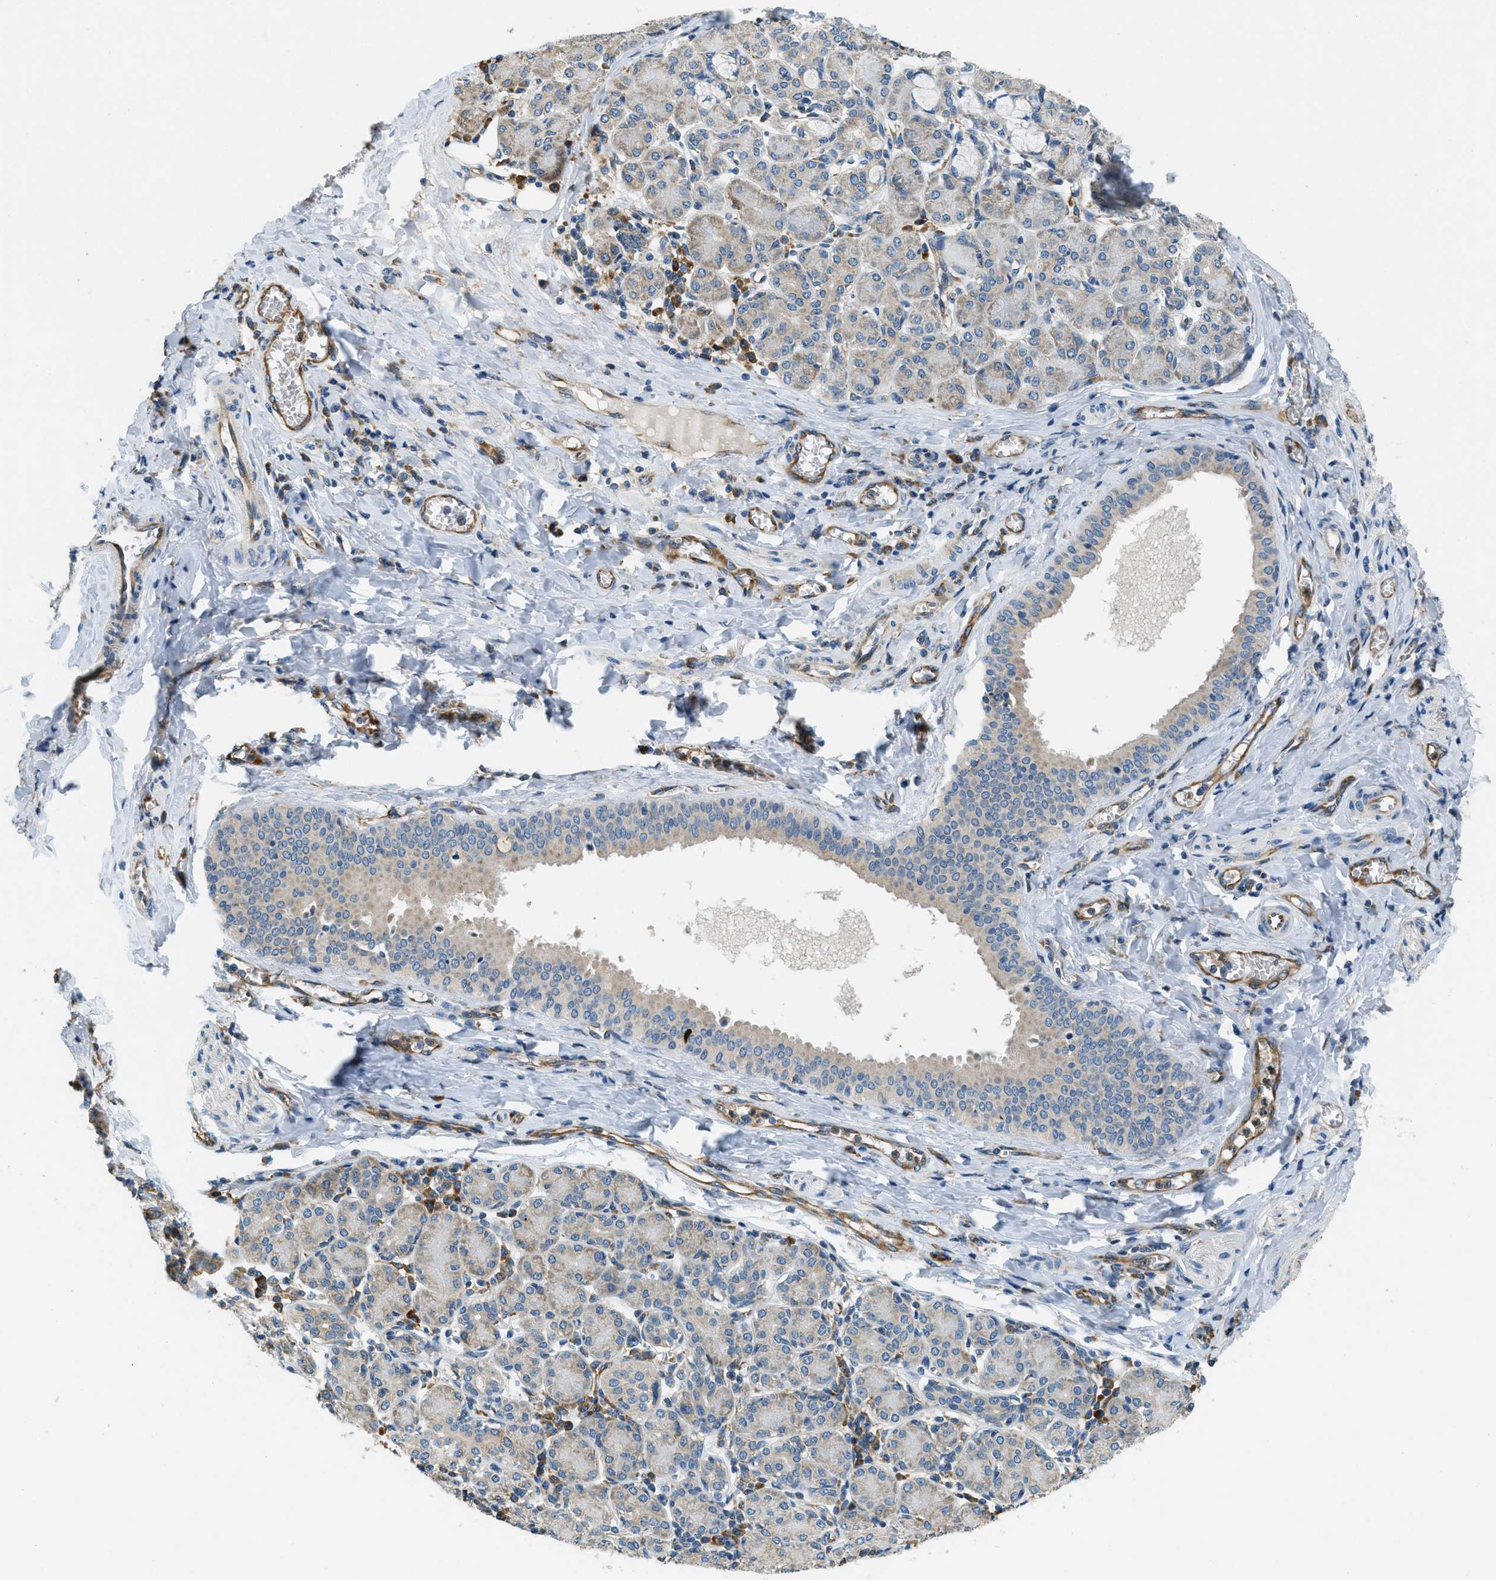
{"staining": {"intensity": "moderate", "quantity": "<25%", "location": "cytoplasmic/membranous"}, "tissue": "salivary gland", "cell_type": "Glandular cells", "image_type": "normal", "snomed": [{"axis": "morphology", "description": "Normal tissue, NOS"}, {"axis": "morphology", "description": "Inflammation, NOS"}, {"axis": "topography", "description": "Lymph node"}, {"axis": "topography", "description": "Salivary gland"}], "caption": "This is a photomicrograph of immunohistochemistry (IHC) staining of unremarkable salivary gland, which shows moderate positivity in the cytoplasmic/membranous of glandular cells.", "gene": "GIMAP8", "patient": {"sex": "male", "age": 3}}